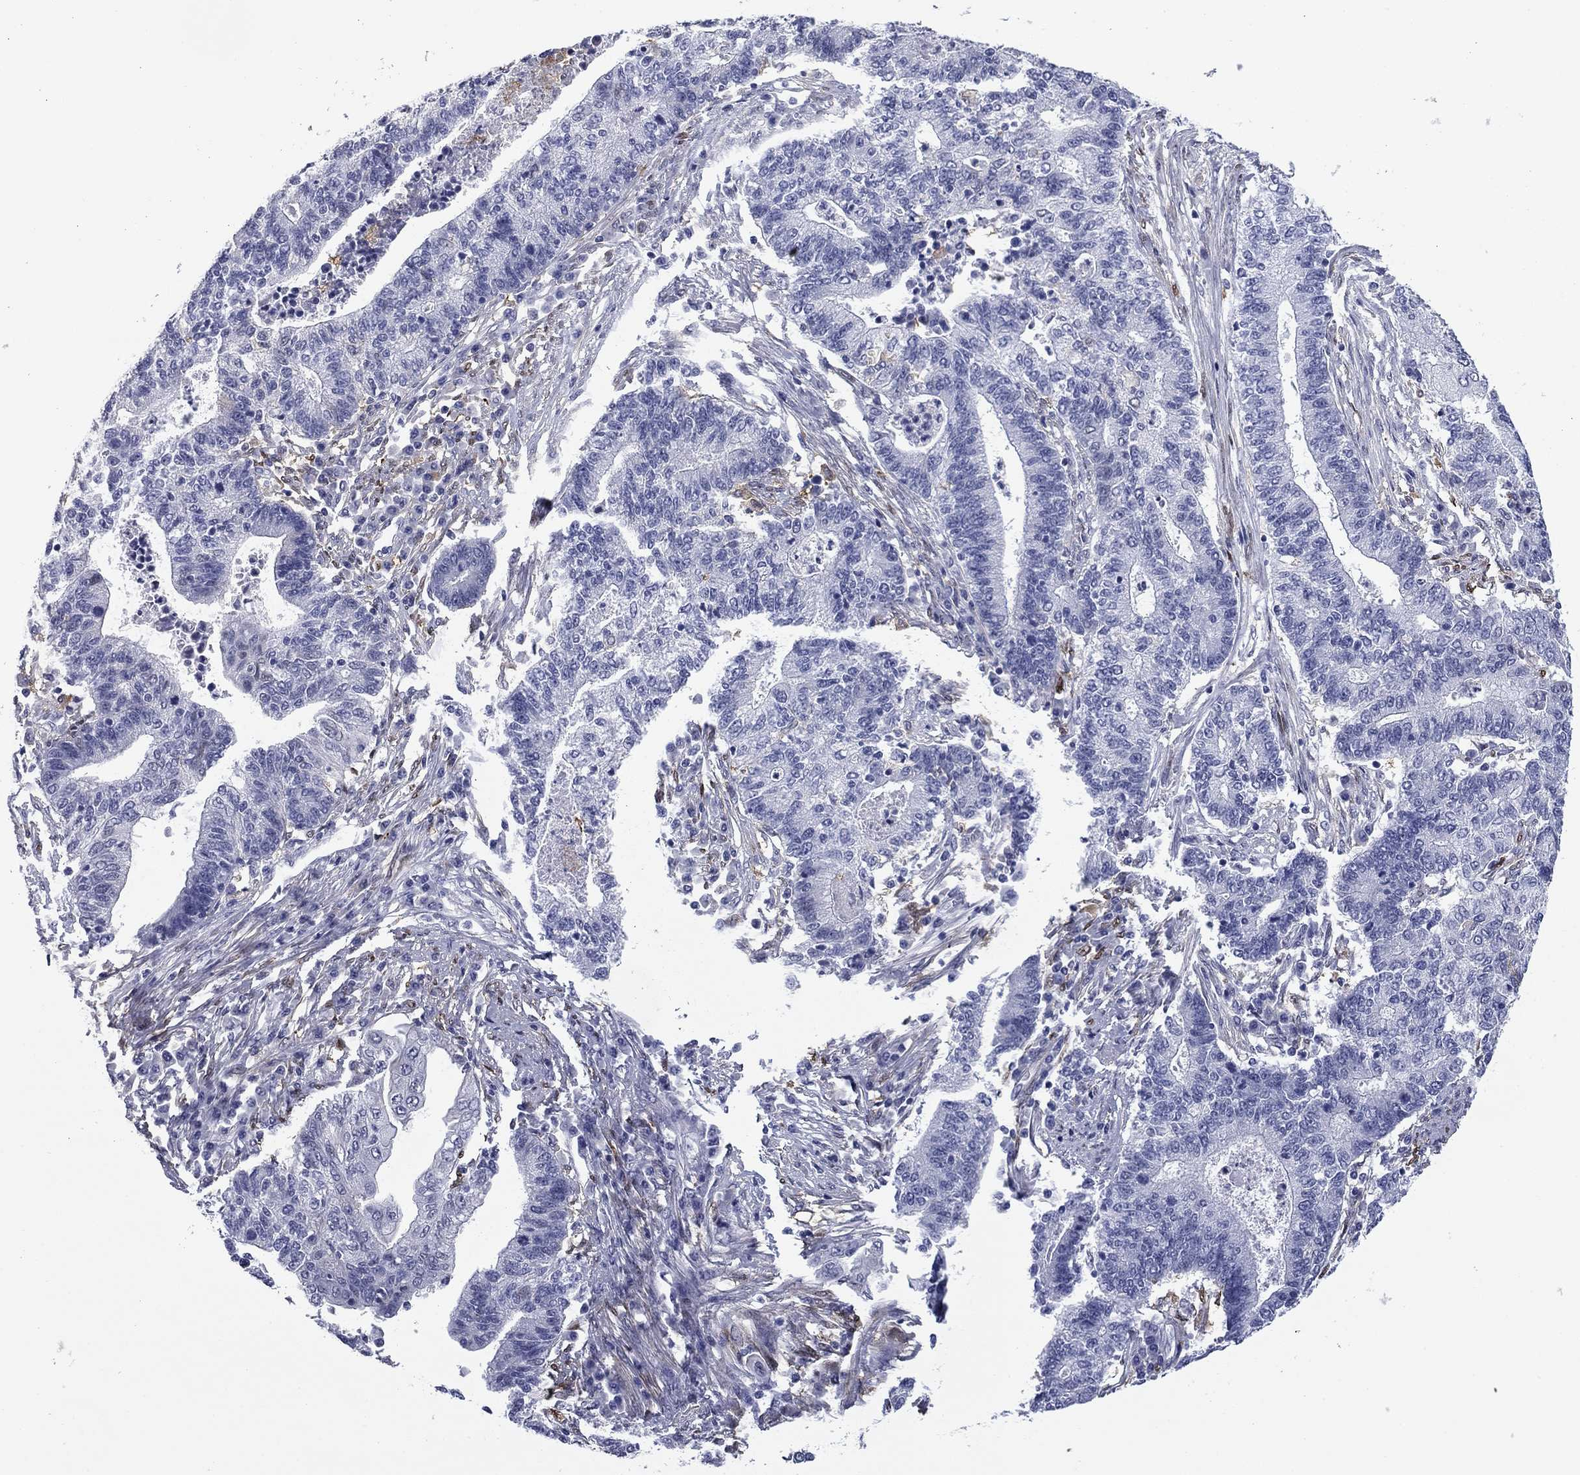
{"staining": {"intensity": "negative", "quantity": "none", "location": "none"}, "tissue": "endometrial cancer", "cell_type": "Tumor cells", "image_type": "cancer", "snomed": [{"axis": "morphology", "description": "Adenocarcinoma, NOS"}, {"axis": "topography", "description": "Uterus"}, {"axis": "topography", "description": "Endometrium"}], "caption": "Immunohistochemistry (IHC) of endometrial cancer (adenocarcinoma) shows no expression in tumor cells. (DAB immunohistochemistry visualized using brightfield microscopy, high magnification).", "gene": "BCL2L14", "patient": {"sex": "female", "age": 54}}